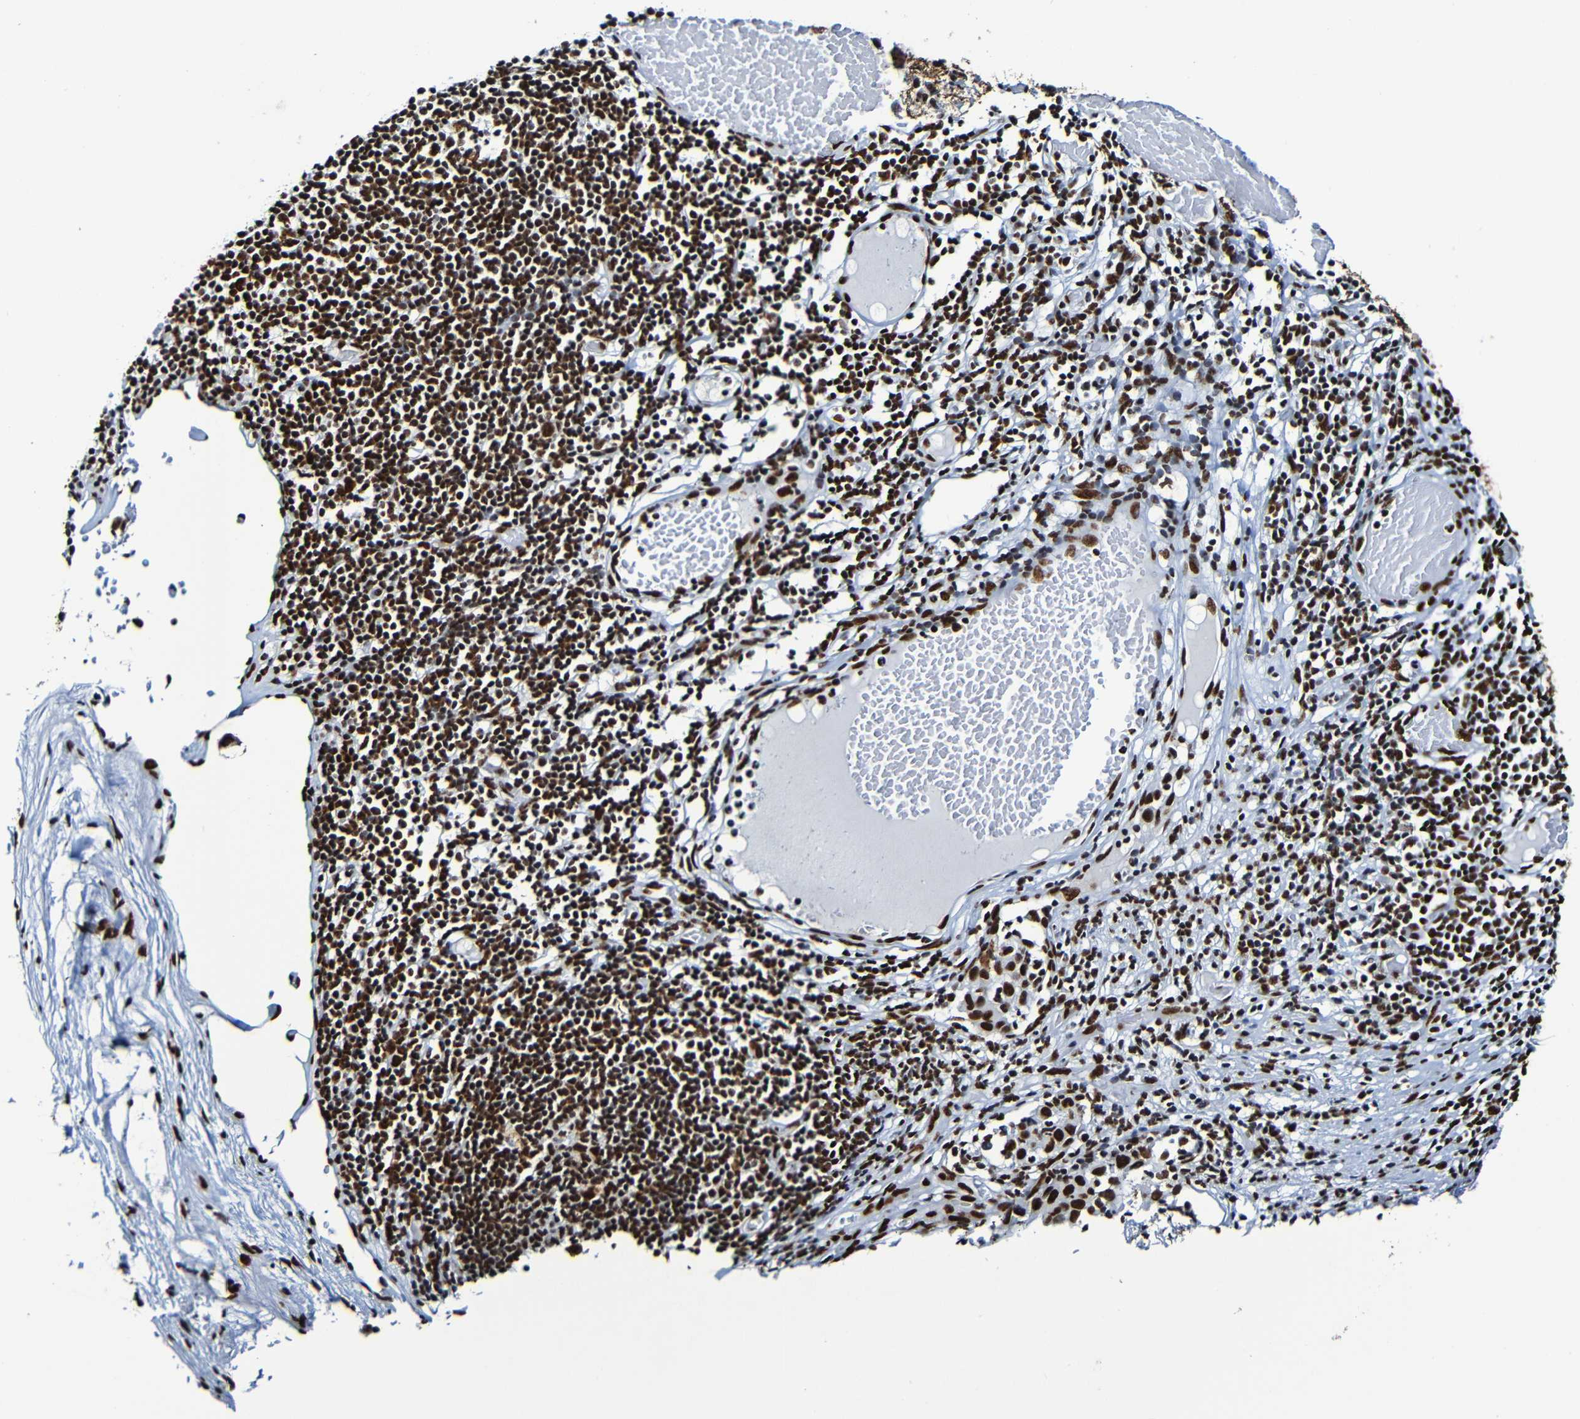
{"staining": {"intensity": "strong", "quantity": ">75%", "location": "nuclear"}, "tissue": "melanoma", "cell_type": "Tumor cells", "image_type": "cancer", "snomed": [{"axis": "morphology", "description": "Malignant melanoma, Metastatic site"}, {"axis": "topography", "description": "Lymph node"}], "caption": "Melanoma stained for a protein shows strong nuclear positivity in tumor cells. (Brightfield microscopy of DAB IHC at high magnification).", "gene": "SRSF3", "patient": {"sex": "male", "age": 61}}